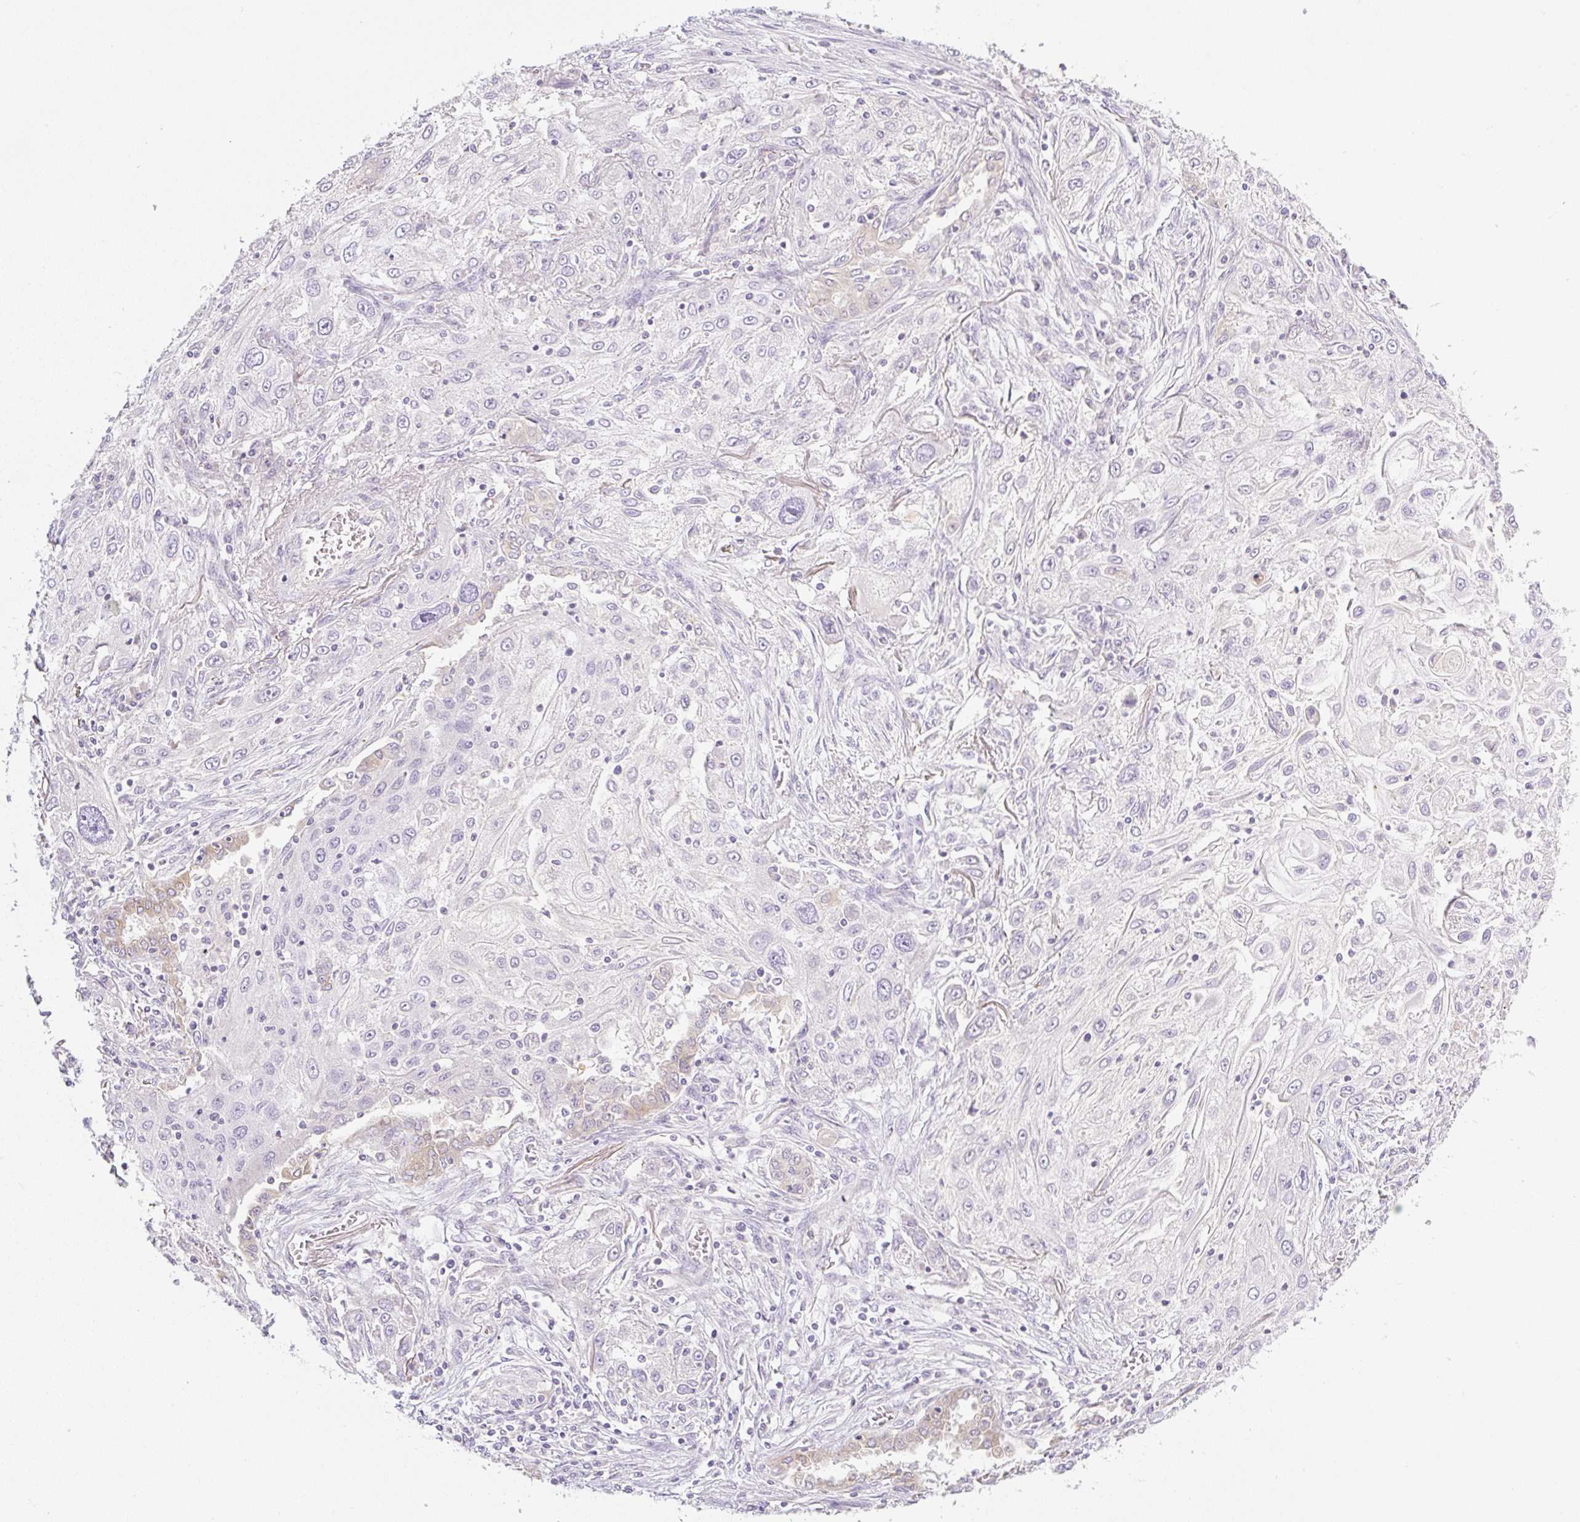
{"staining": {"intensity": "negative", "quantity": "none", "location": "none"}, "tissue": "lung cancer", "cell_type": "Tumor cells", "image_type": "cancer", "snomed": [{"axis": "morphology", "description": "Squamous cell carcinoma, NOS"}, {"axis": "topography", "description": "Lung"}], "caption": "This image is of lung squamous cell carcinoma stained with immunohistochemistry (IHC) to label a protein in brown with the nuclei are counter-stained blue. There is no expression in tumor cells.", "gene": "MIA2", "patient": {"sex": "female", "age": 69}}